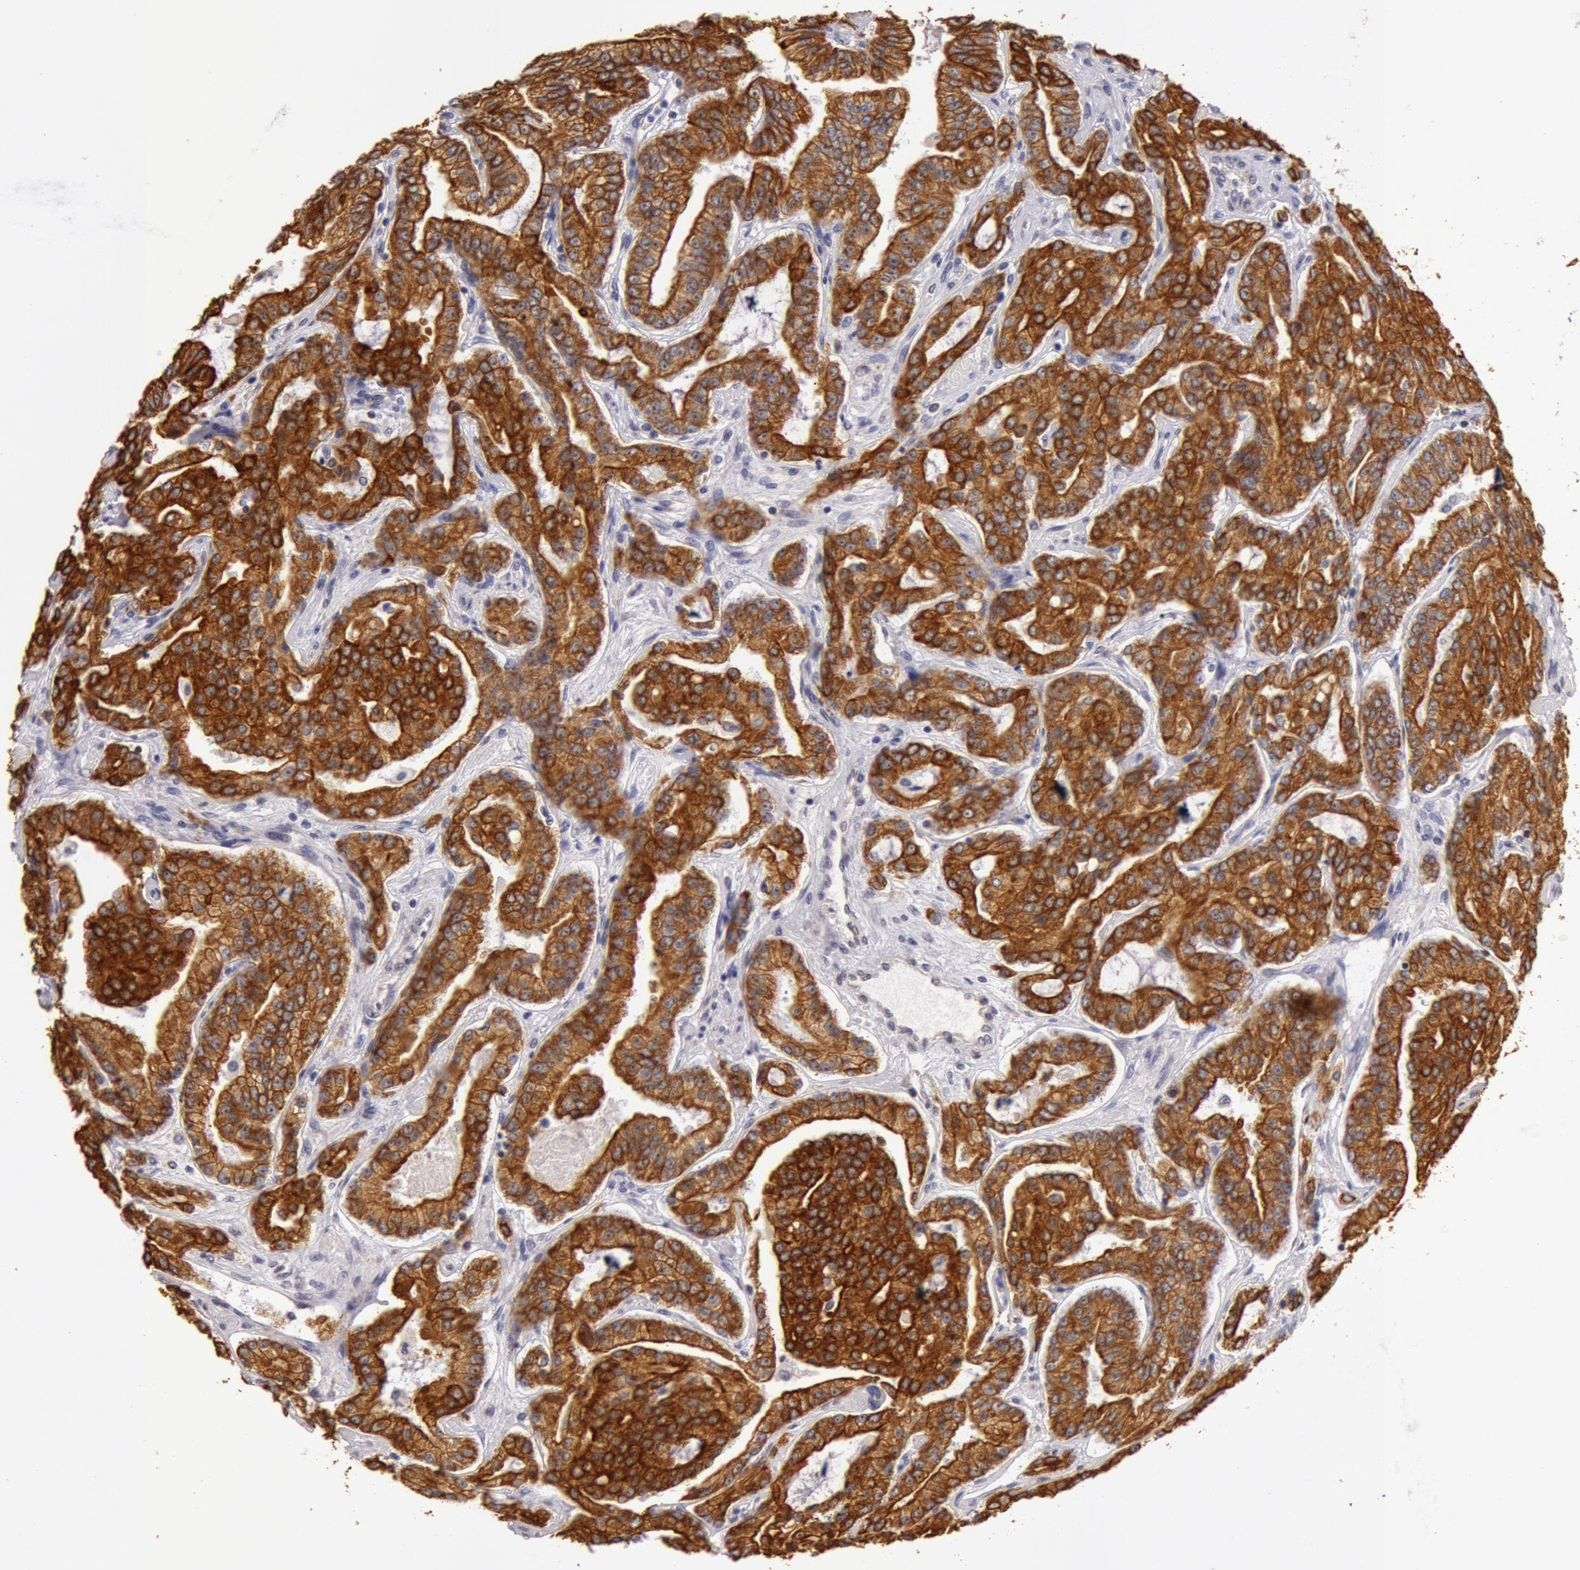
{"staining": {"intensity": "strong", "quantity": ">75%", "location": "cytoplasmic/membranous"}, "tissue": "prostate cancer", "cell_type": "Tumor cells", "image_type": "cancer", "snomed": [{"axis": "morphology", "description": "Adenocarcinoma, Medium grade"}, {"axis": "topography", "description": "Prostate"}], "caption": "High-magnification brightfield microscopy of prostate adenocarcinoma (medium-grade) stained with DAB (brown) and counterstained with hematoxylin (blue). tumor cells exhibit strong cytoplasmic/membranous positivity is present in about>75% of cells.", "gene": "KRT18", "patient": {"sex": "male", "age": 72}}